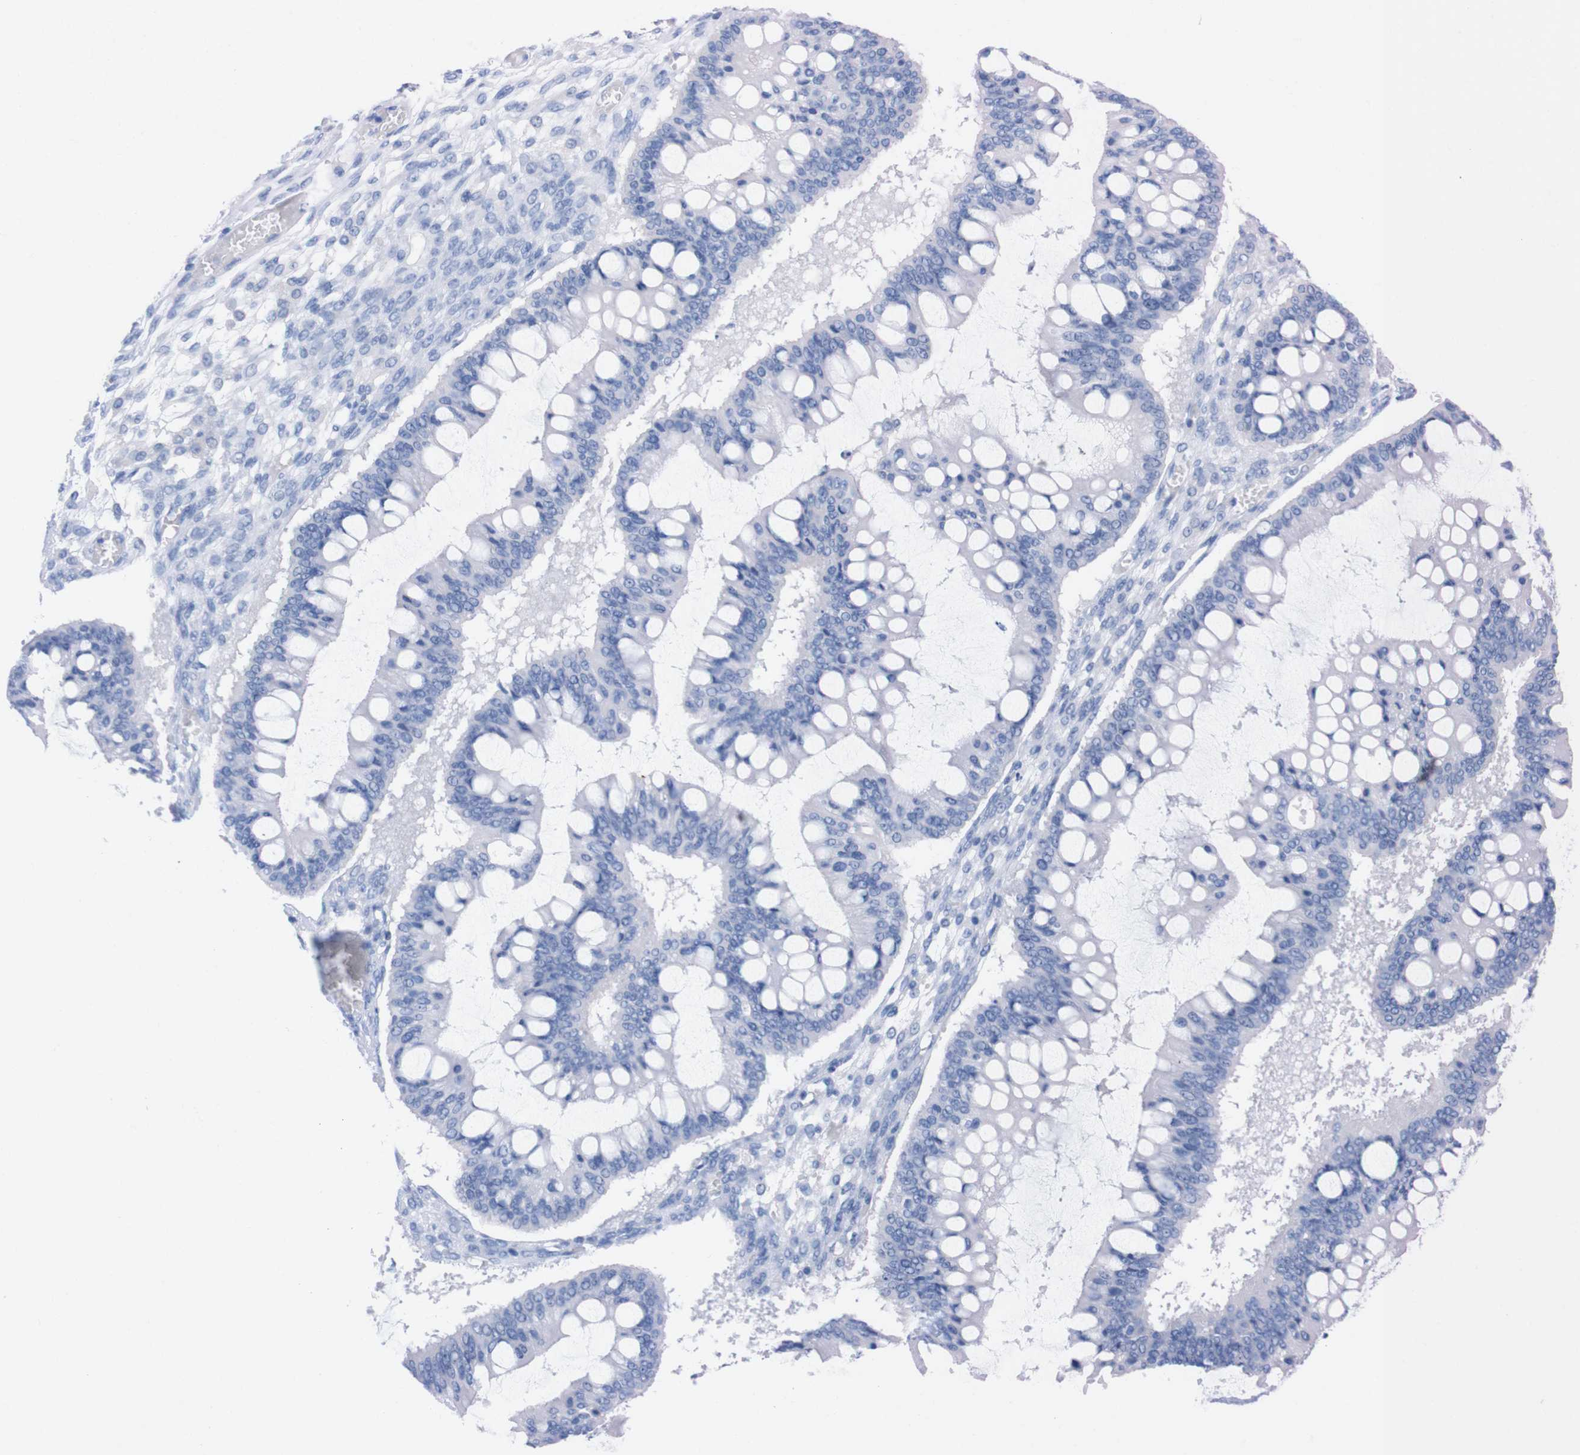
{"staining": {"intensity": "negative", "quantity": "none", "location": "none"}, "tissue": "ovarian cancer", "cell_type": "Tumor cells", "image_type": "cancer", "snomed": [{"axis": "morphology", "description": "Cystadenocarcinoma, mucinous, NOS"}, {"axis": "topography", "description": "Ovary"}], "caption": "Photomicrograph shows no protein staining in tumor cells of ovarian mucinous cystadenocarcinoma tissue. (DAB (3,3'-diaminobenzidine) immunohistochemistry (IHC) with hematoxylin counter stain).", "gene": "P2RY12", "patient": {"sex": "female", "age": 73}}